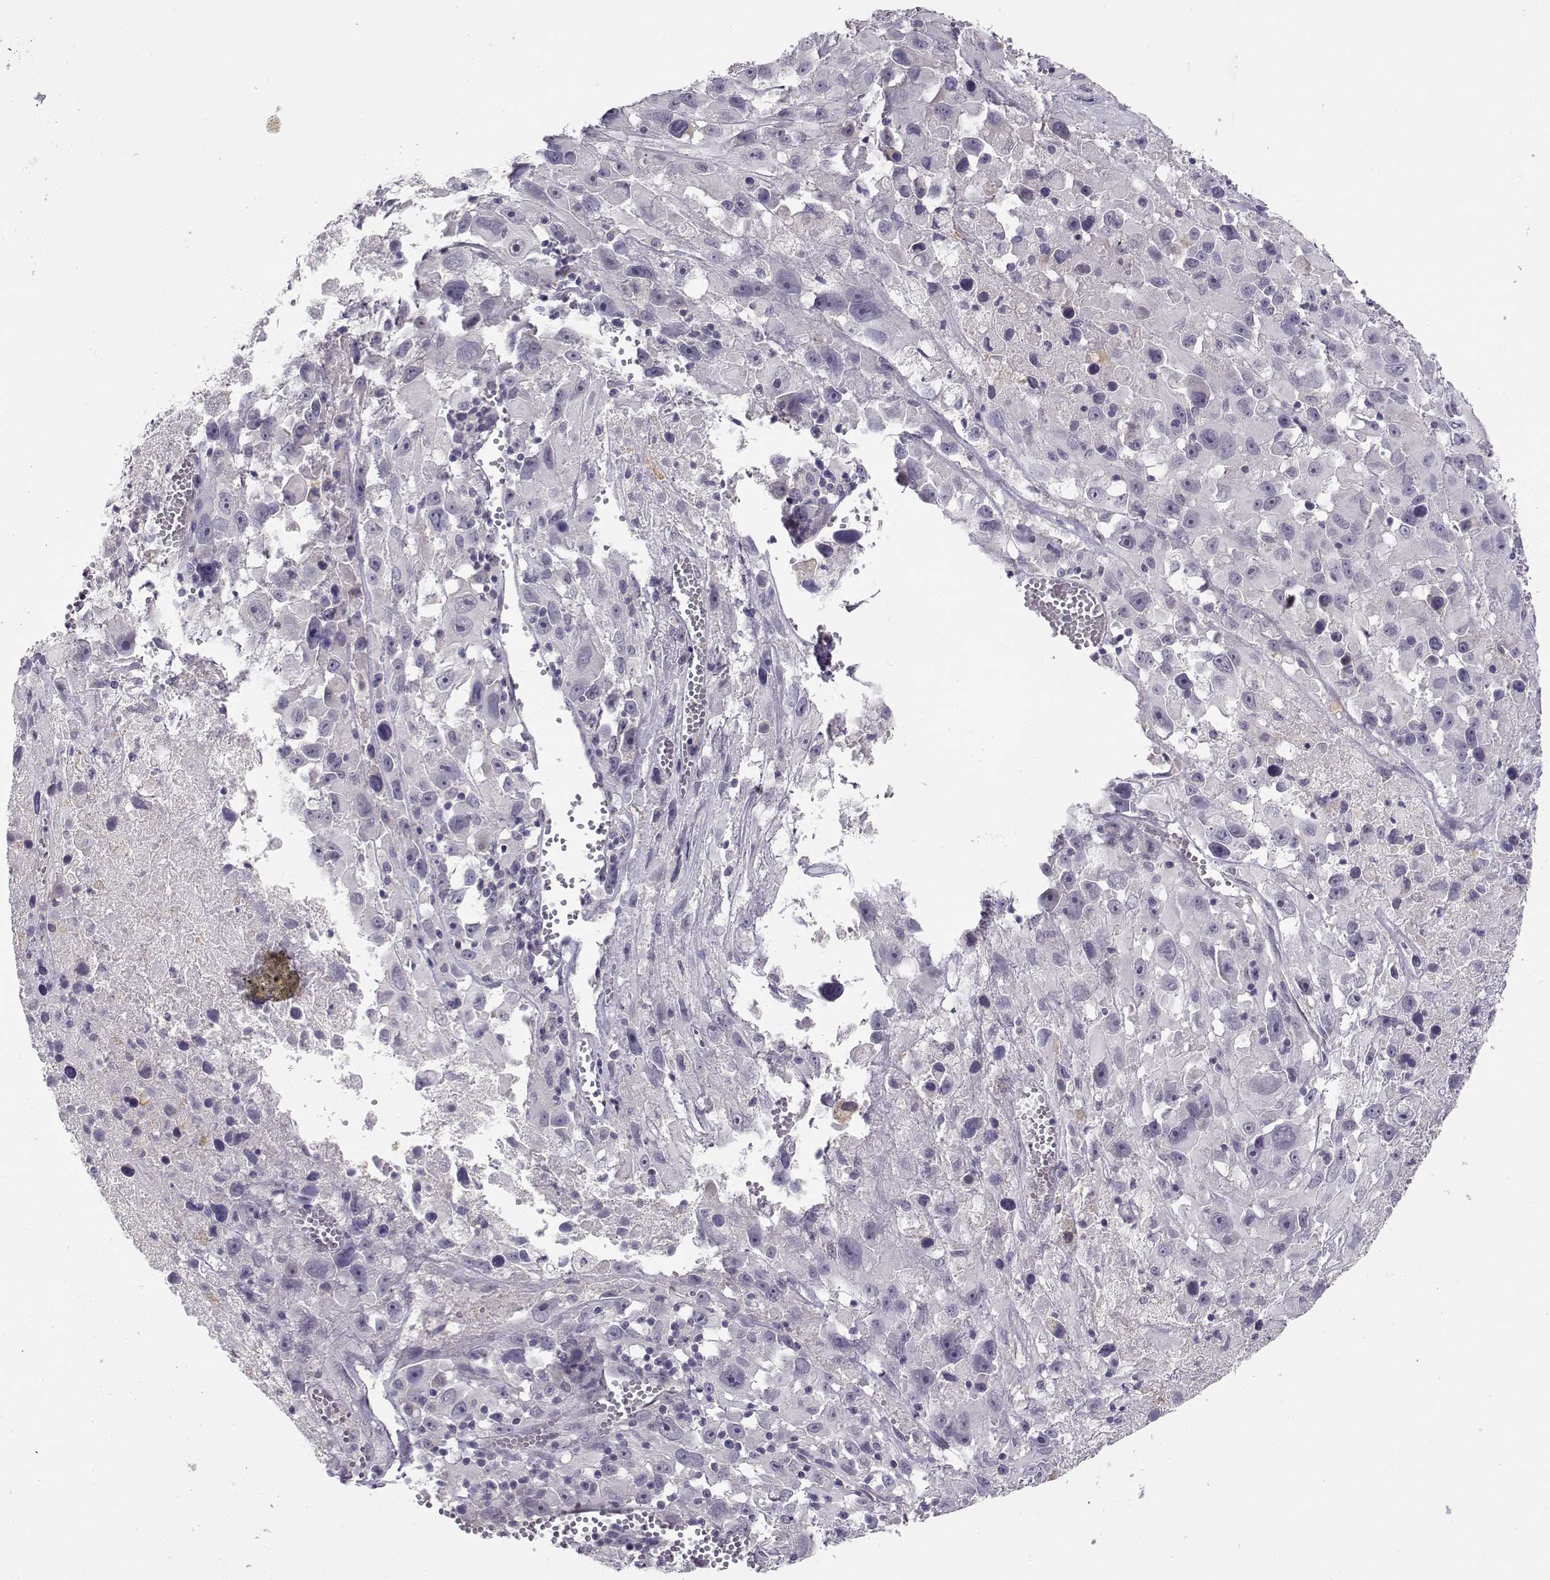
{"staining": {"intensity": "negative", "quantity": "none", "location": "none"}, "tissue": "melanoma", "cell_type": "Tumor cells", "image_type": "cancer", "snomed": [{"axis": "morphology", "description": "Malignant melanoma, Metastatic site"}, {"axis": "topography", "description": "Lymph node"}], "caption": "This is an immunohistochemistry (IHC) photomicrograph of human melanoma. There is no expression in tumor cells.", "gene": "TMEM145", "patient": {"sex": "male", "age": 50}}